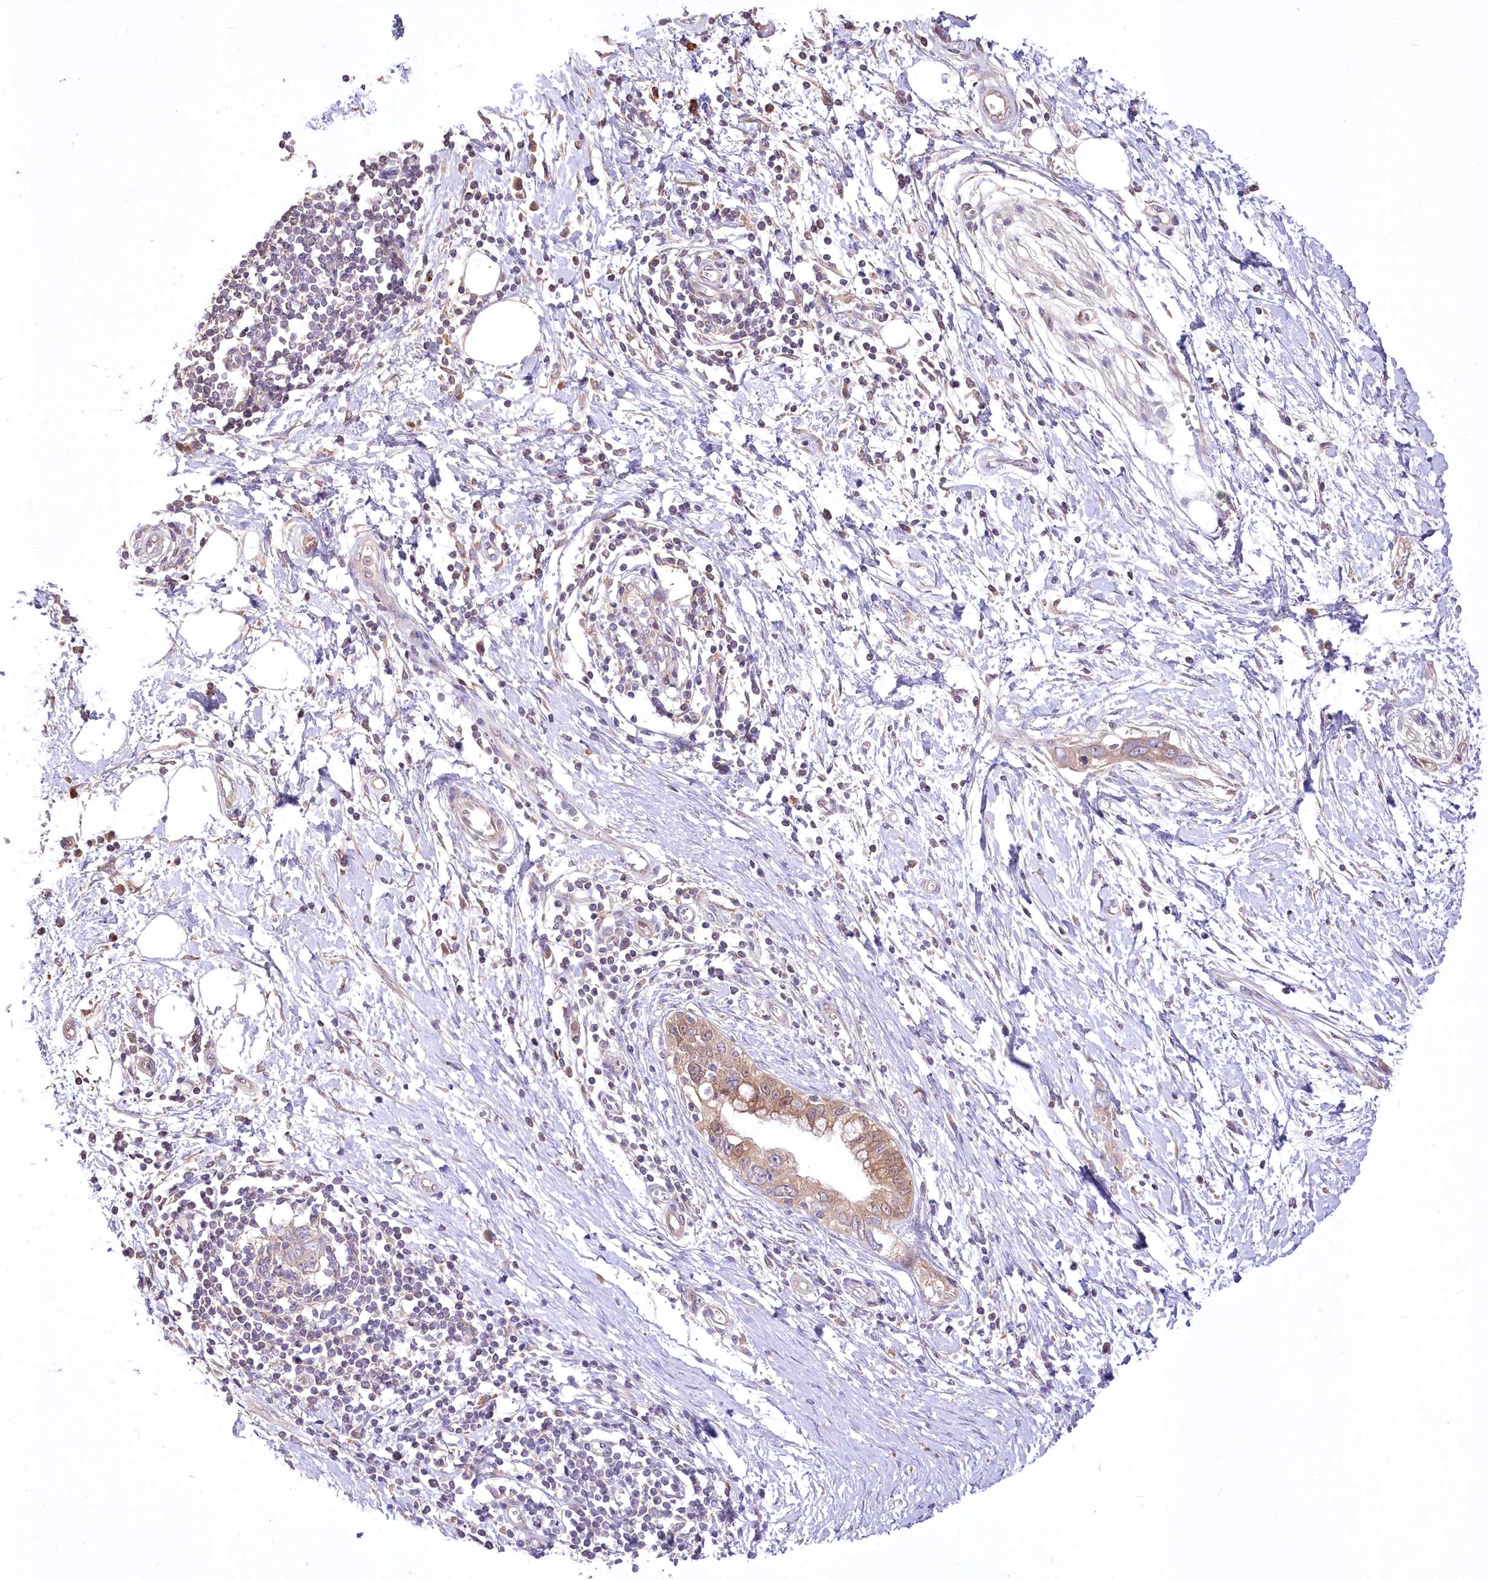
{"staining": {"intensity": "moderate", "quantity": ">75%", "location": "cytoplasmic/membranous,nuclear"}, "tissue": "pancreatic cancer", "cell_type": "Tumor cells", "image_type": "cancer", "snomed": [{"axis": "morphology", "description": "Normal tissue, NOS"}, {"axis": "morphology", "description": "Adenocarcinoma, NOS"}, {"axis": "topography", "description": "Pancreas"}, {"axis": "topography", "description": "Peripheral nerve tissue"}], "caption": "Pancreatic cancer (adenocarcinoma) stained for a protein (brown) shows moderate cytoplasmic/membranous and nuclear positive staining in approximately >75% of tumor cells.", "gene": "PBLD", "patient": {"sex": "male", "age": 59}}